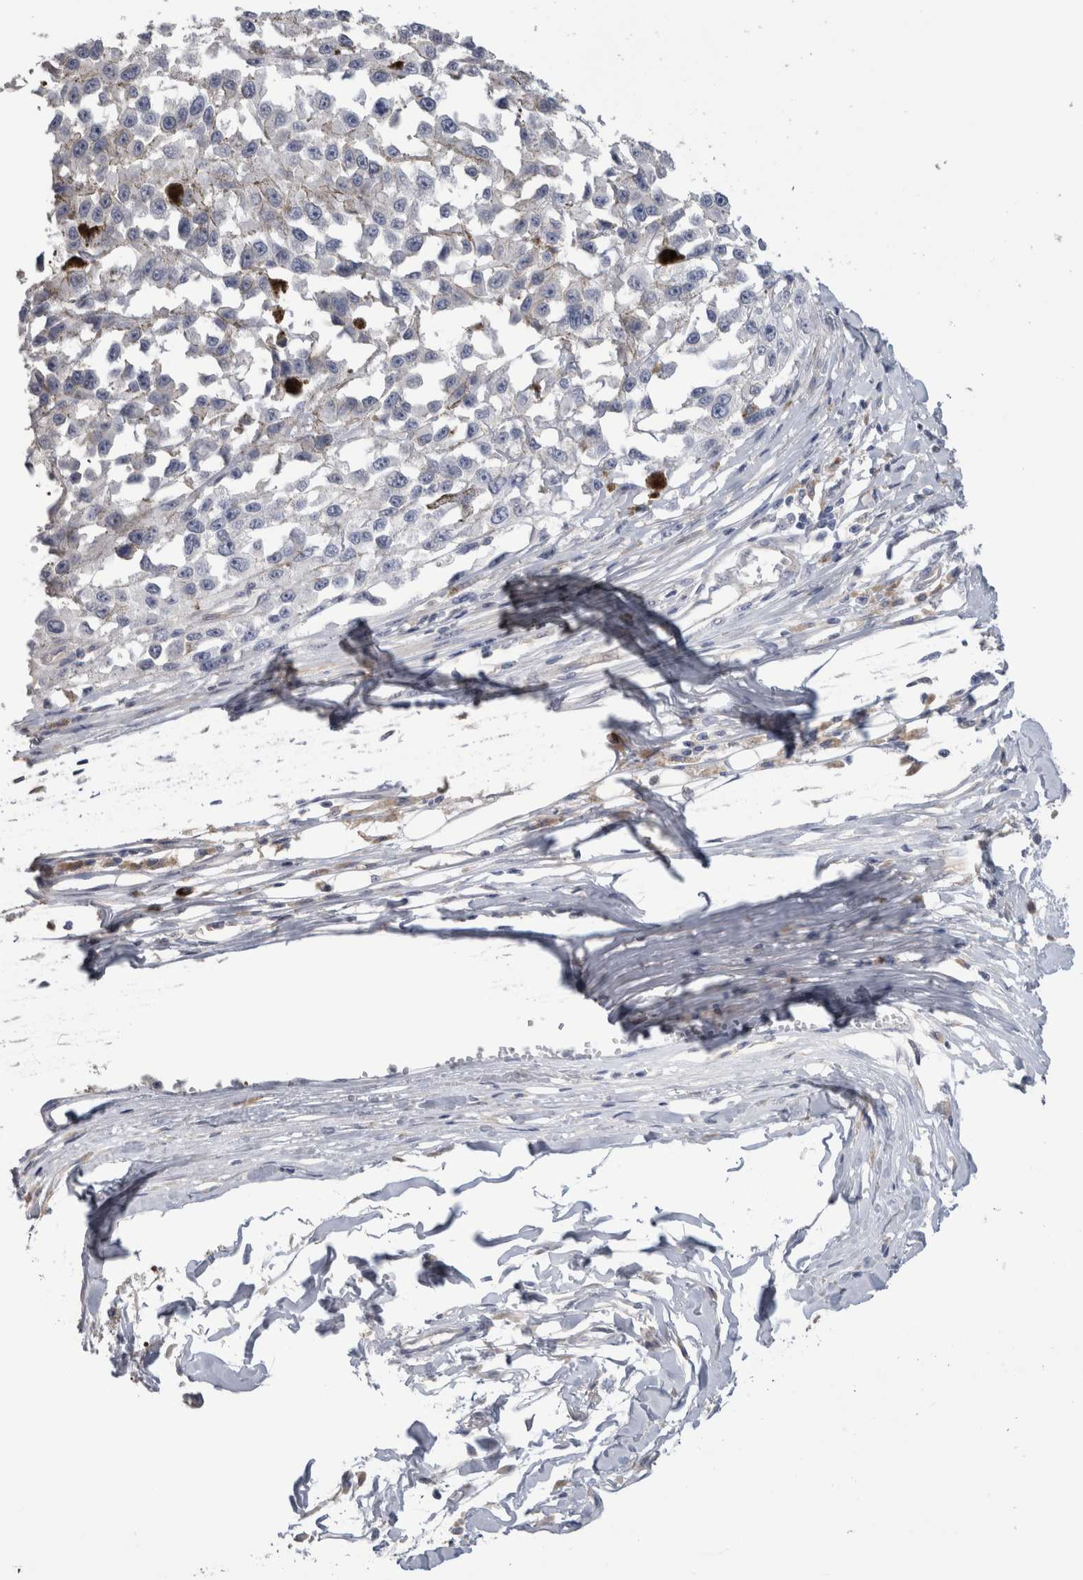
{"staining": {"intensity": "negative", "quantity": "none", "location": "none"}, "tissue": "melanoma", "cell_type": "Tumor cells", "image_type": "cancer", "snomed": [{"axis": "morphology", "description": "Malignant melanoma, Metastatic site"}, {"axis": "topography", "description": "Lymph node"}], "caption": "Immunohistochemical staining of human melanoma reveals no significant positivity in tumor cells.", "gene": "SCRN1", "patient": {"sex": "male", "age": 59}}